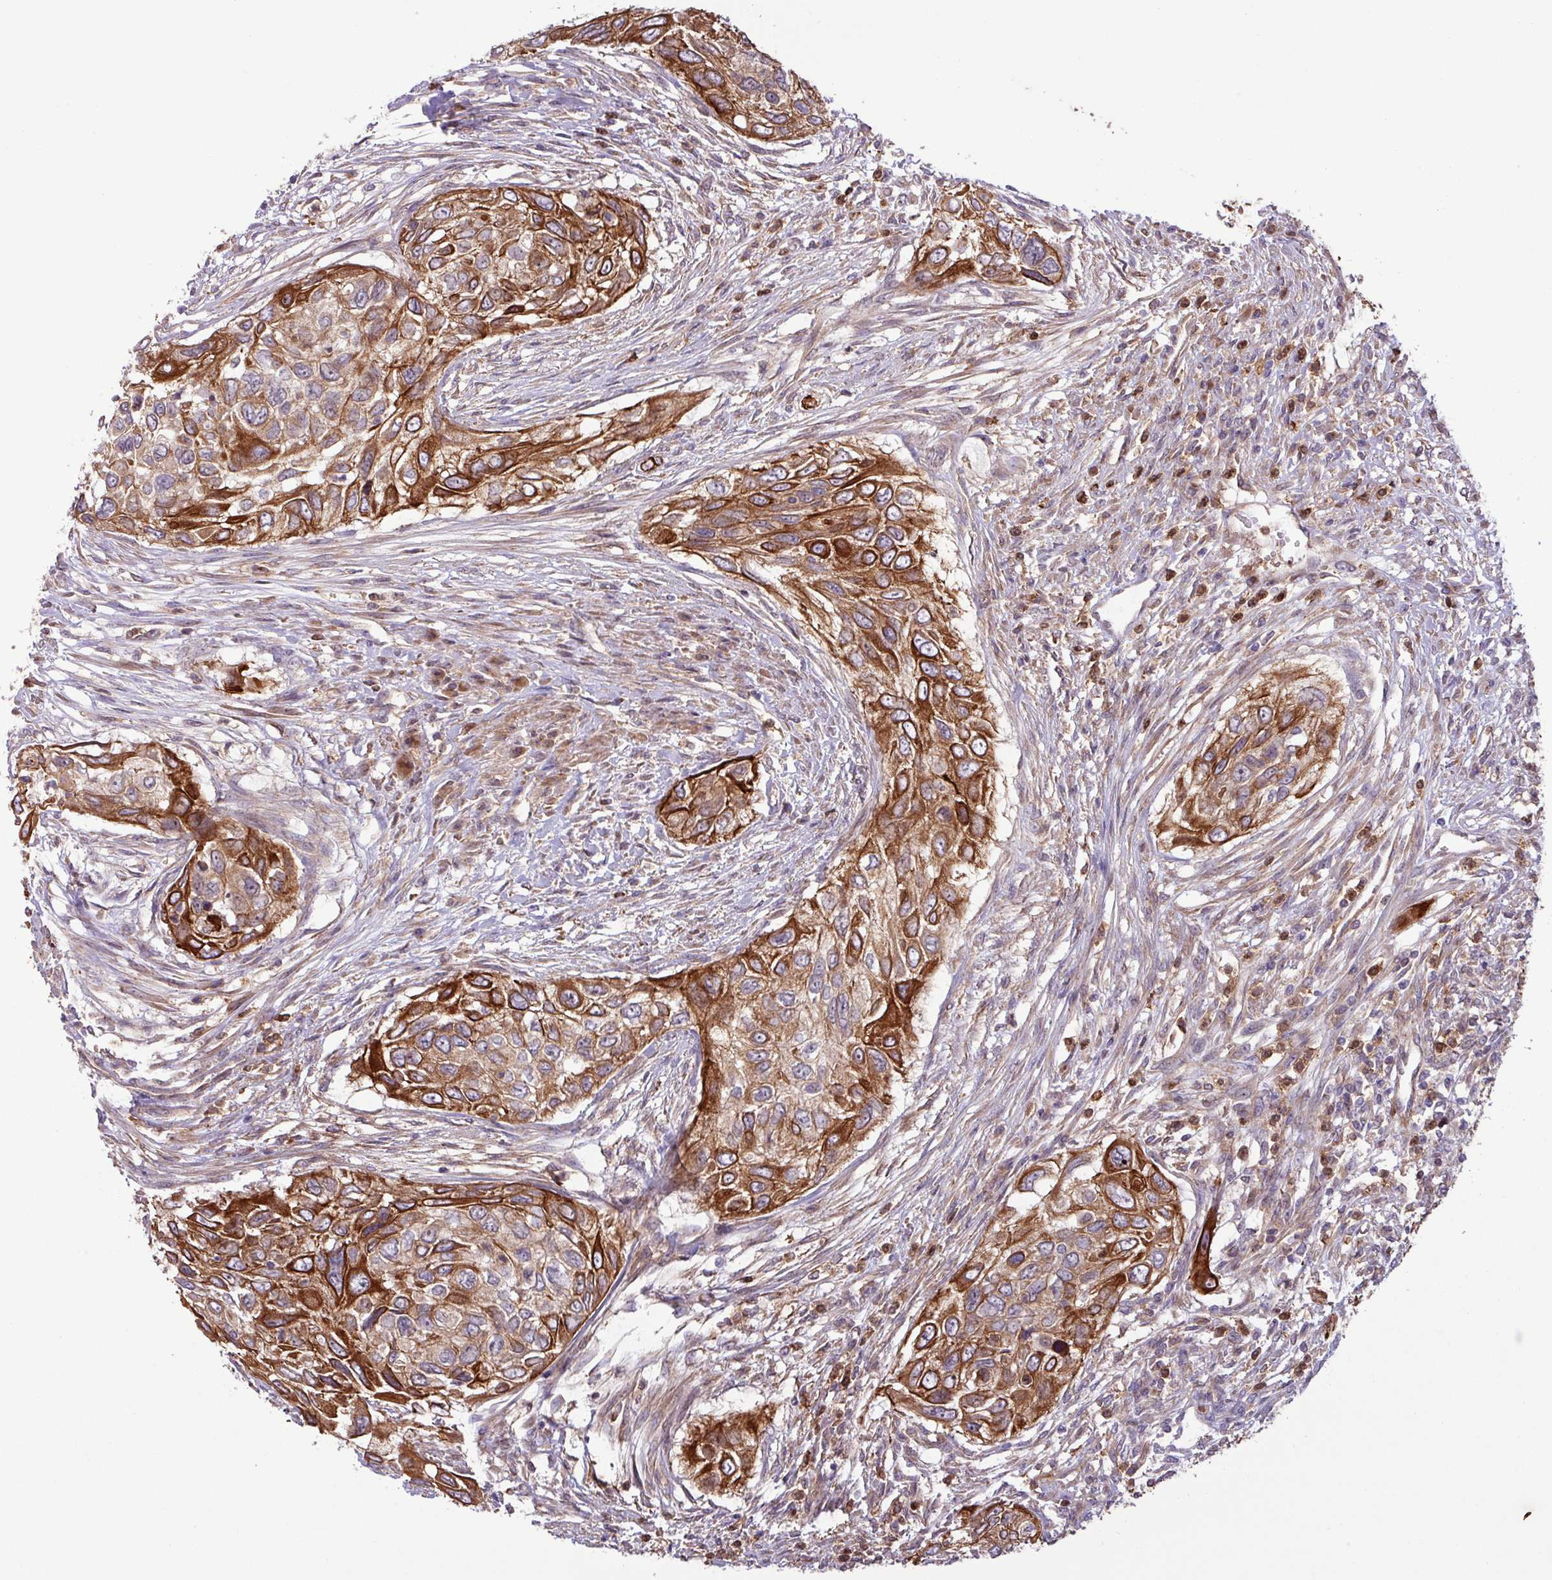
{"staining": {"intensity": "strong", "quantity": ">75%", "location": "cytoplasmic/membranous"}, "tissue": "urothelial cancer", "cell_type": "Tumor cells", "image_type": "cancer", "snomed": [{"axis": "morphology", "description": "Urothelial carcinoma, High grade"}, {"axis": "topography", "description": "Urinary bladder"}], "caption": "Strong cytoplasmic/membranous positivity is appreciated in about >75% of tumor cells in urothelial cancer.", "gene": "CNTRL", "patient": {"sex": "female", "age": 60}}